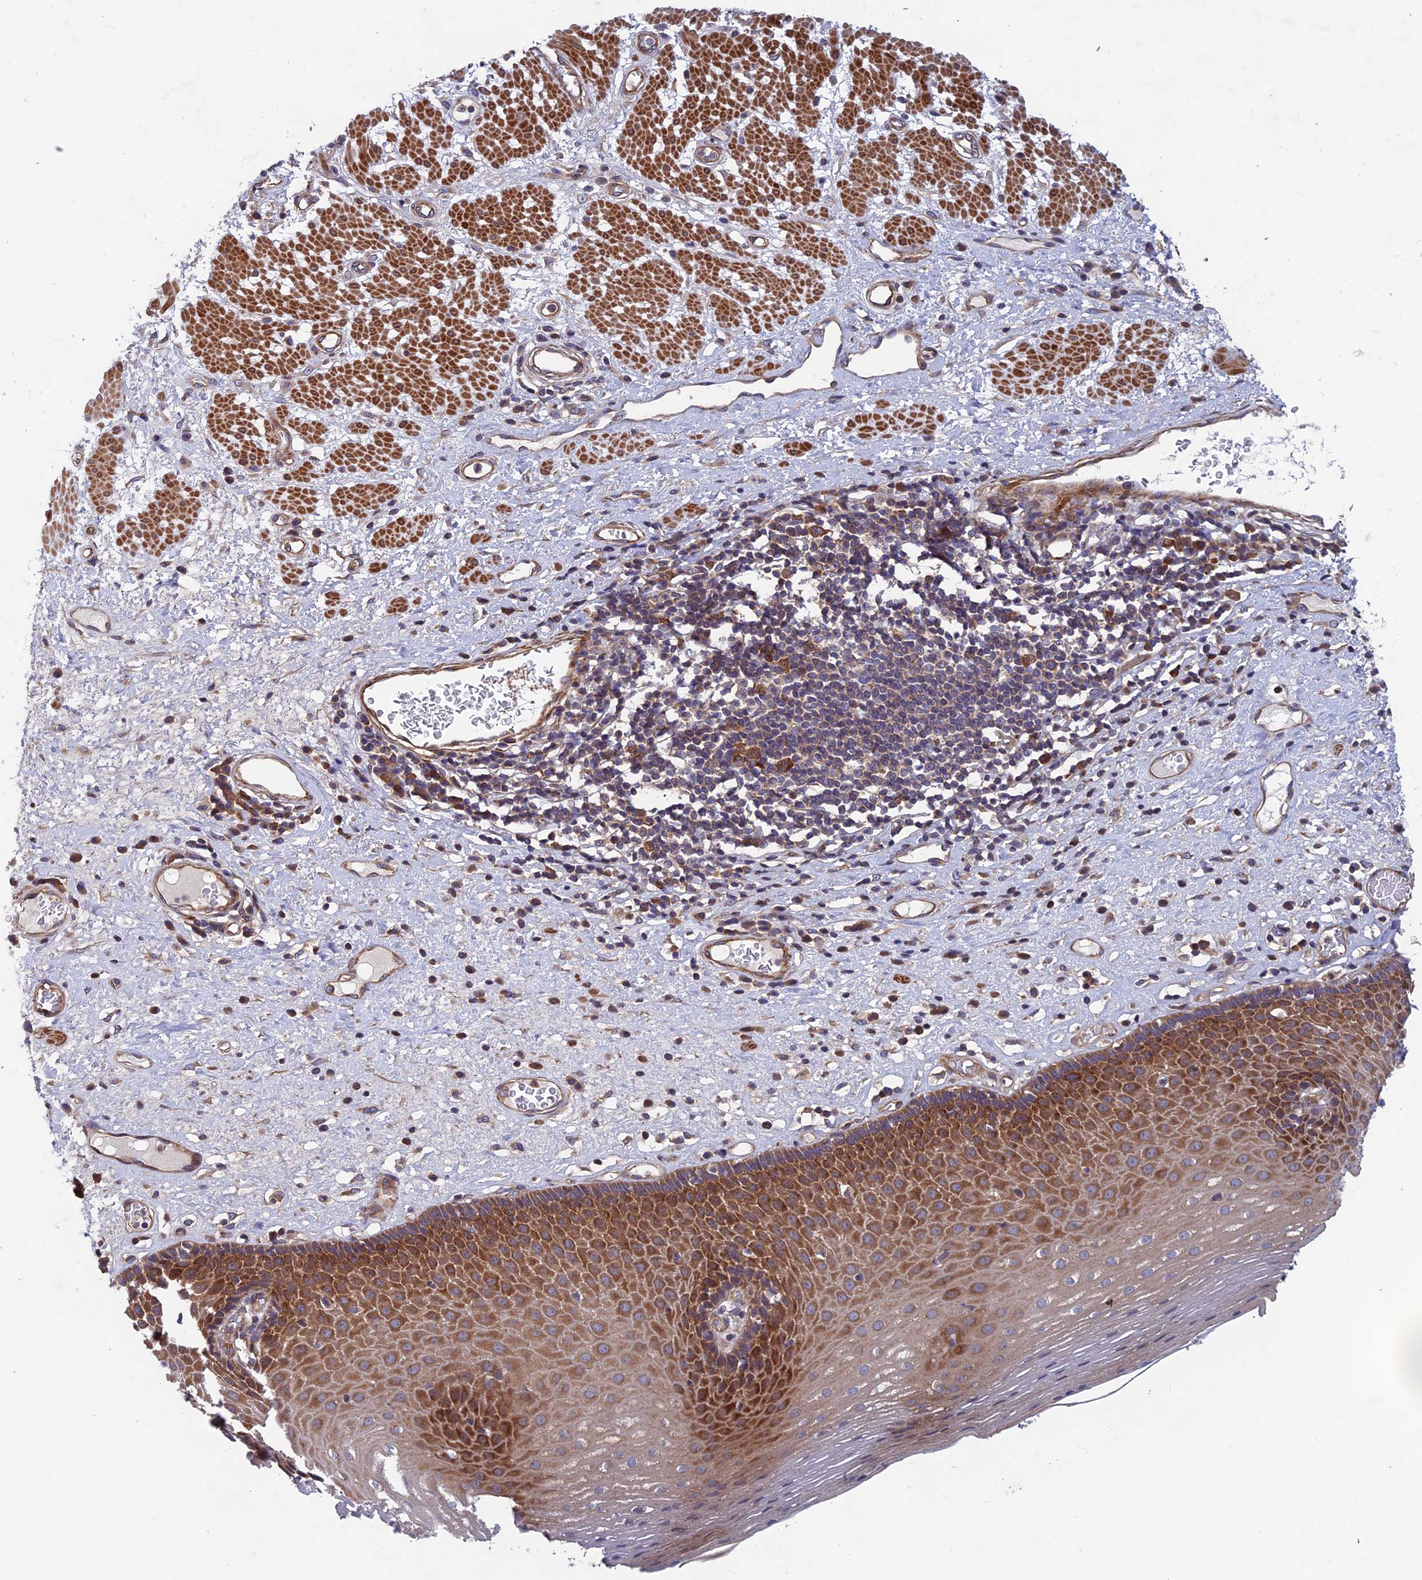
{"staining": {"intensity": "strong", "quantity": "25%-75%", "location": "cytoplasmic/membranous"}, "tissue": "esophagus", "cell_type": "Squamous epithelial cells", "image_type": "normal", "snomed": [{"axis": "morphology", "description": "Normal tissue, NOS"}, {"axis": "morphology", "description": "Adenocarcinoma, NOS"}, {"axis": "topography", "description": "Esophagus"}], "caption": "Normal esophagus demonstrates strong cytoplasmic/membranous staining in about 25%-75% of squamous epithelial cells, visualized by immunohistochemistry.", "gene": "NCAPG", "patient": {"sex": "male", "age": 62}}